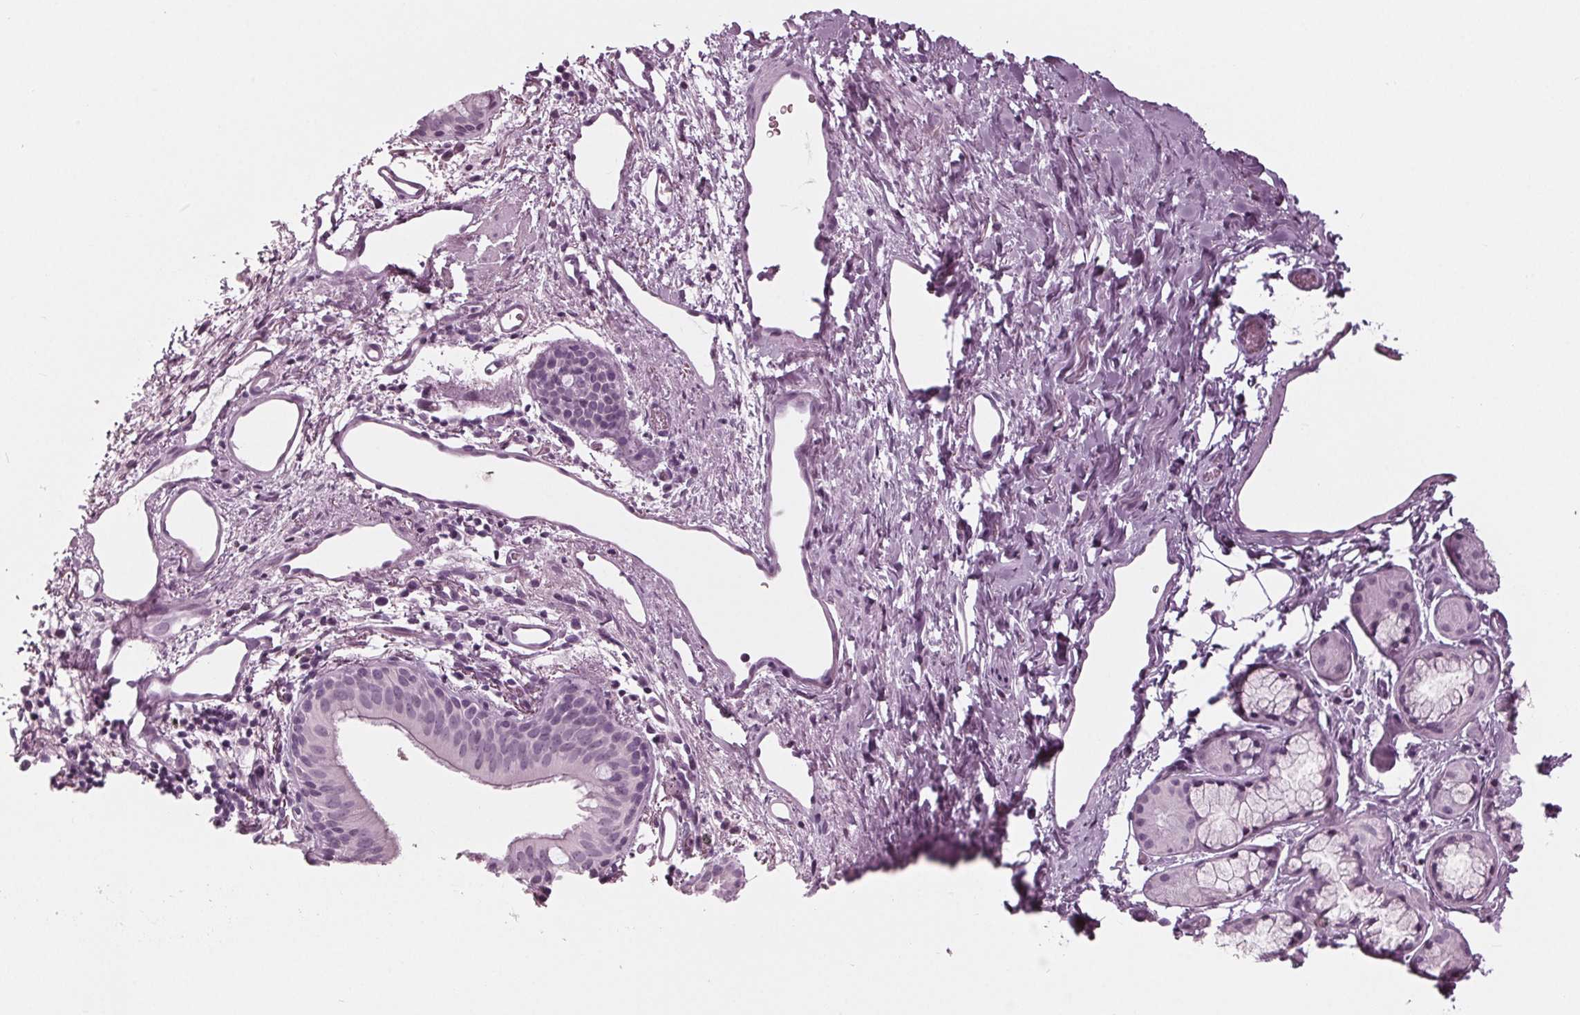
{"staining": {"intensity": "weak", "quantity": "25%-75%", "location": "cytoplasmic/membranous"}, "tissue": "bronchus", "cell_type": "Respiratory epithelial cells", "image_type": "normal", "snomed": [{"axis": "morphology", "description": "Normal tissue, NOS"}, {"axis": "morphology", "description": "Adenocarcinoma, NOS"}, {"axis": "topography", "description": "Bronchus"}], "caption": "Immunohistochemistry (DAB (3,3'-diaminobenzidine)) staining of benign human bronchus reveals weak cytoplasmic/membranous protein expression in approximately 25%-75% of respiratory epithelial cells. (brown staining indicates protein expression, while blue staining denotes nuclei).", "gene": "KRT28", "patient": {"sex": "male", "age": 68}}